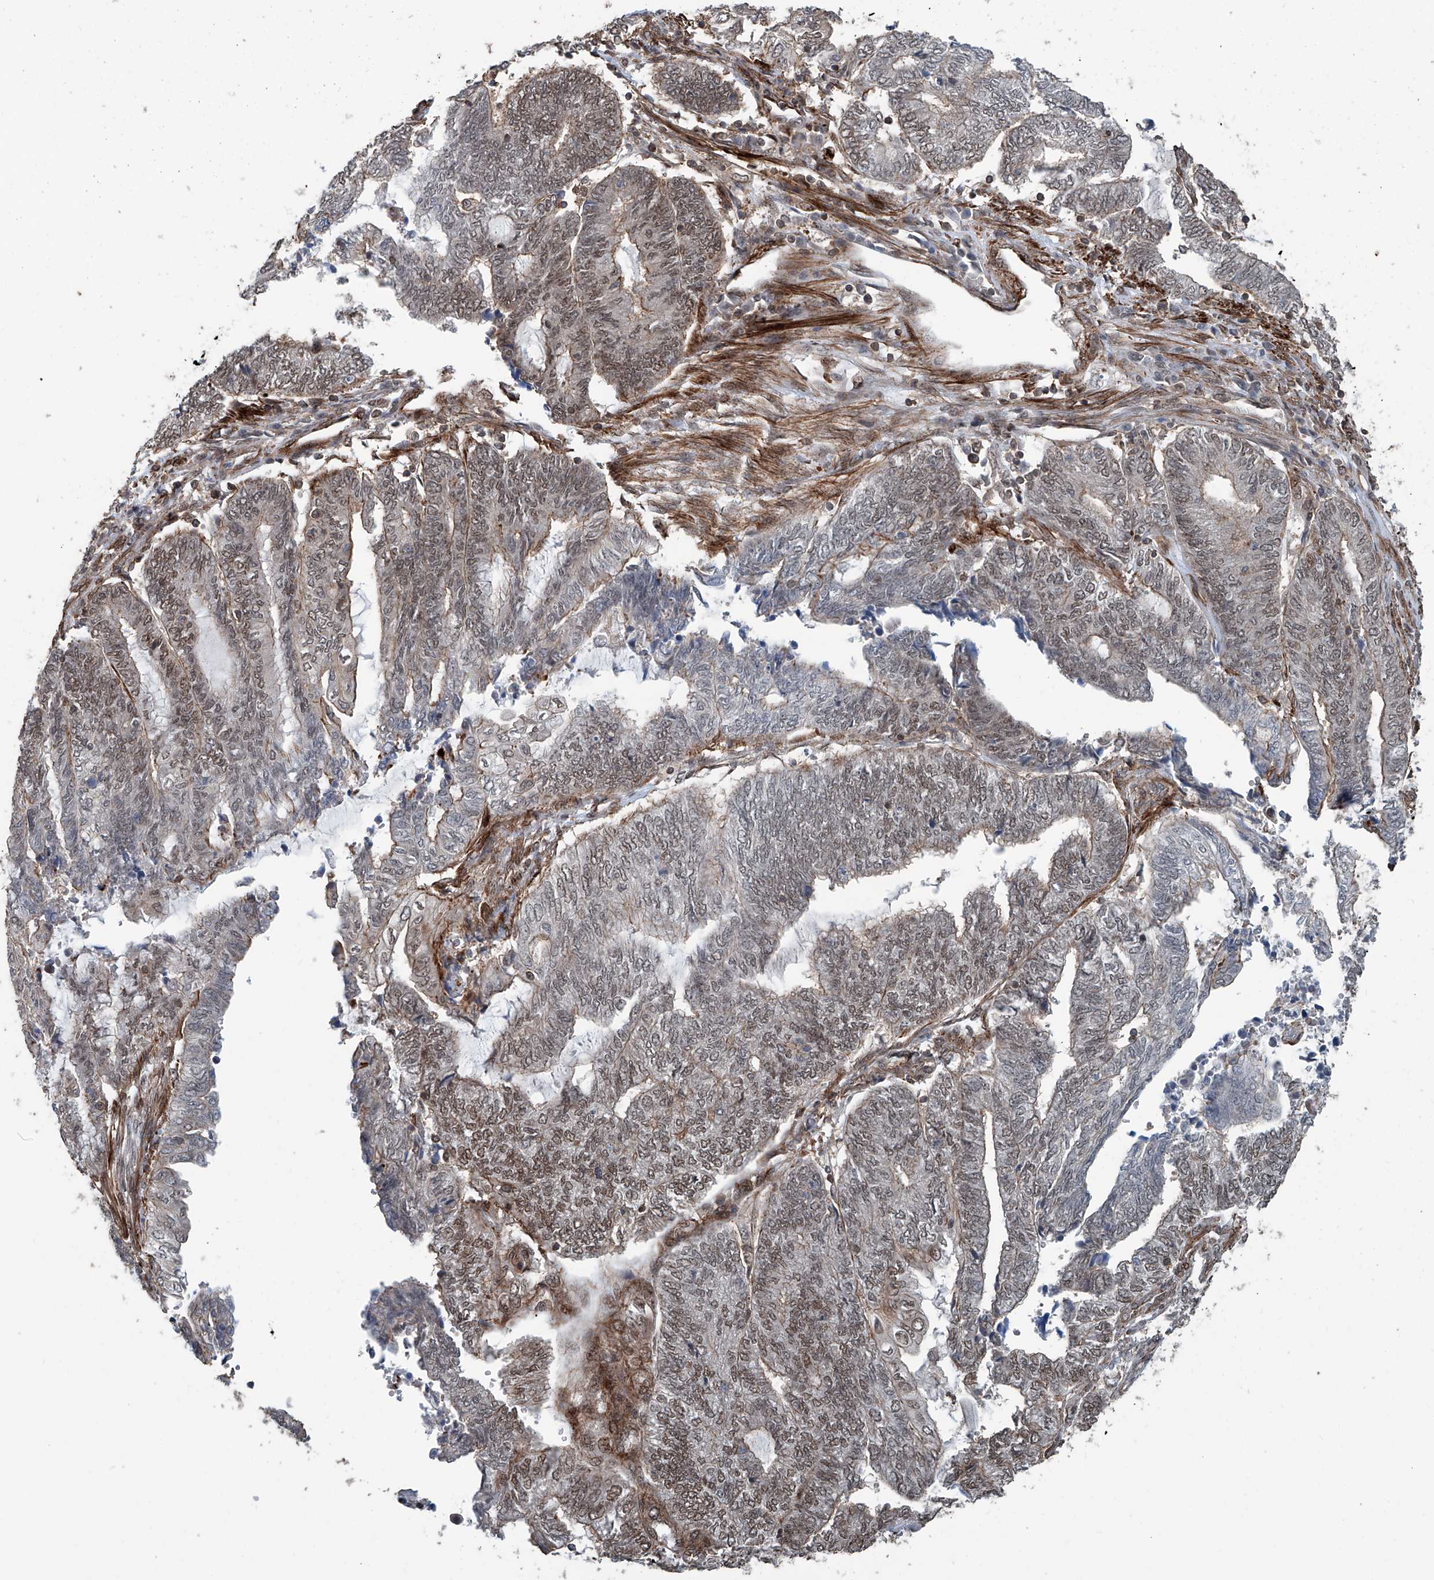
{"staining": {"intensity": "weak", "quantity": "25%-75%", "location": "cytoplasmic/membranous,nuclear"}, "tissue": "endometrial cancer", "cell_type": "Tumor cells", "image_type": "cancer", "snomed": [{"axis": "morphology", "description": "Adenocarcinoma, NOS"}, {"axis": "topography", "description": "Uterus"}, {"axis": "topography", "description": "Endometrium"}], "caption": "This is an image of immunohistochemistry (IHC) staining of endometrial adenocarcinoma, which shows weak staining in the cytoplasmic/membranous and nuclear of tumor cells.", "gene": "SDE2", "patient": {"sex": "female", "age": 70}}